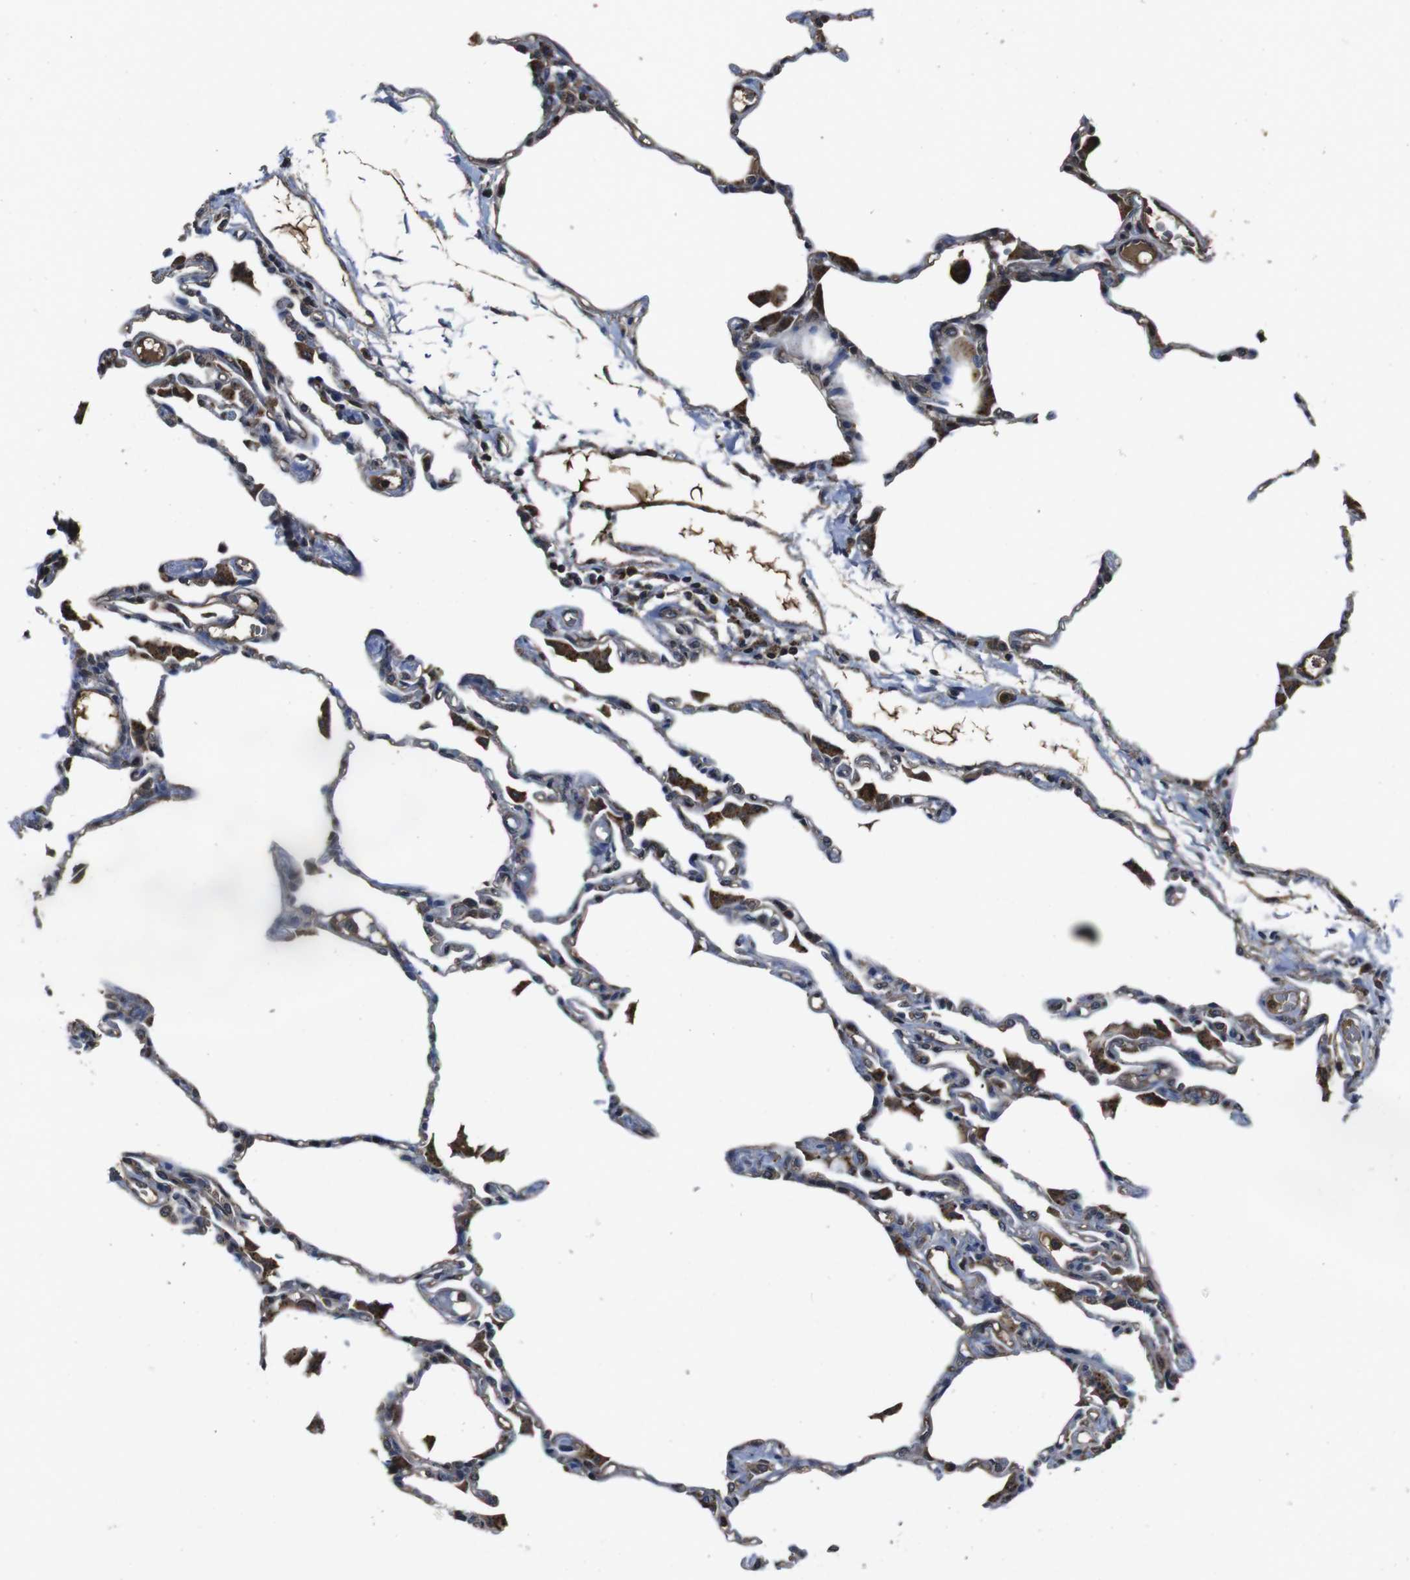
{"staining": {"intensity": "strong", "quantity": "<25%", "location": "cytoplasmic/membranous"}, "tissue": "lung", "cell_type": "Alveolar cells", "image_type": "normal", "snomed": [{"axis": "morphology", "description": "Normal tissue, NOS"}, {"axis": "topography", "description": "Lung"}], "caption": "This photomicrograph displays normal lung stained with IHC to label a protein in brown. The cytoplasmic/membranous of alveolar cells show strong positivity for the protein. Nuclei are counter-stained blue.", "gene": "CXCL11", "patient": {"sex": "female", "age": 49}}